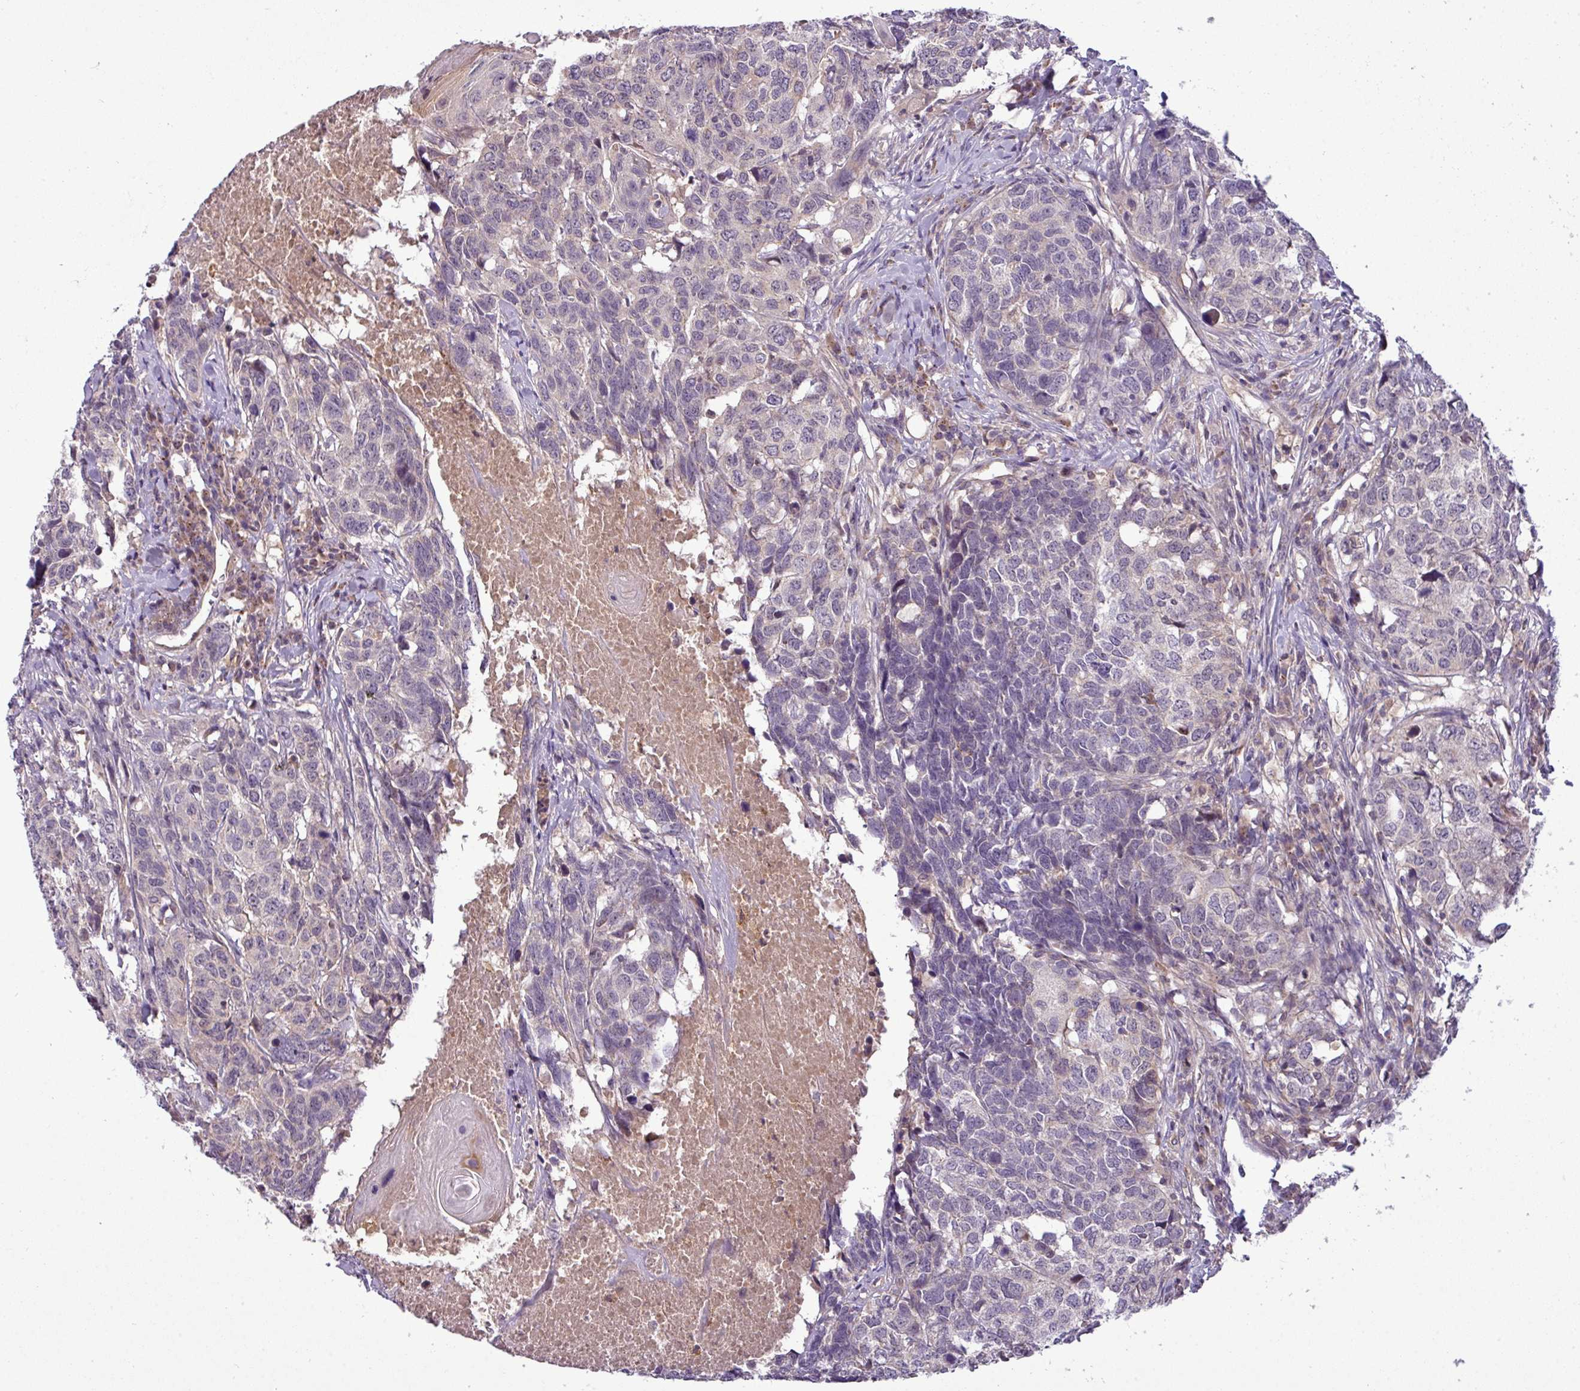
{"staining": {"intensity": "negative", "quantity": "none", "location": "none"}, "tissue": "head and neck cancer", "cell_type": "Tumor cells", "image_type": "cancer", "snomed": [{"axis": "morphology", "description": "Squamous cell carcinoma, NOS"}, {"axis": "topography", "description": "Head-Neck"}], "caption": "Immunohistochemistry (IHC) micrograph of neoplastic tissue: squamous cell carcinoma (head and neck) stained with DAB (3,3'-diaminobenzidine) demonstrates no significant protein positivity in tumor cells.", "gene": "ZNF35", "patient": {"sex": "male", "age": 66}}